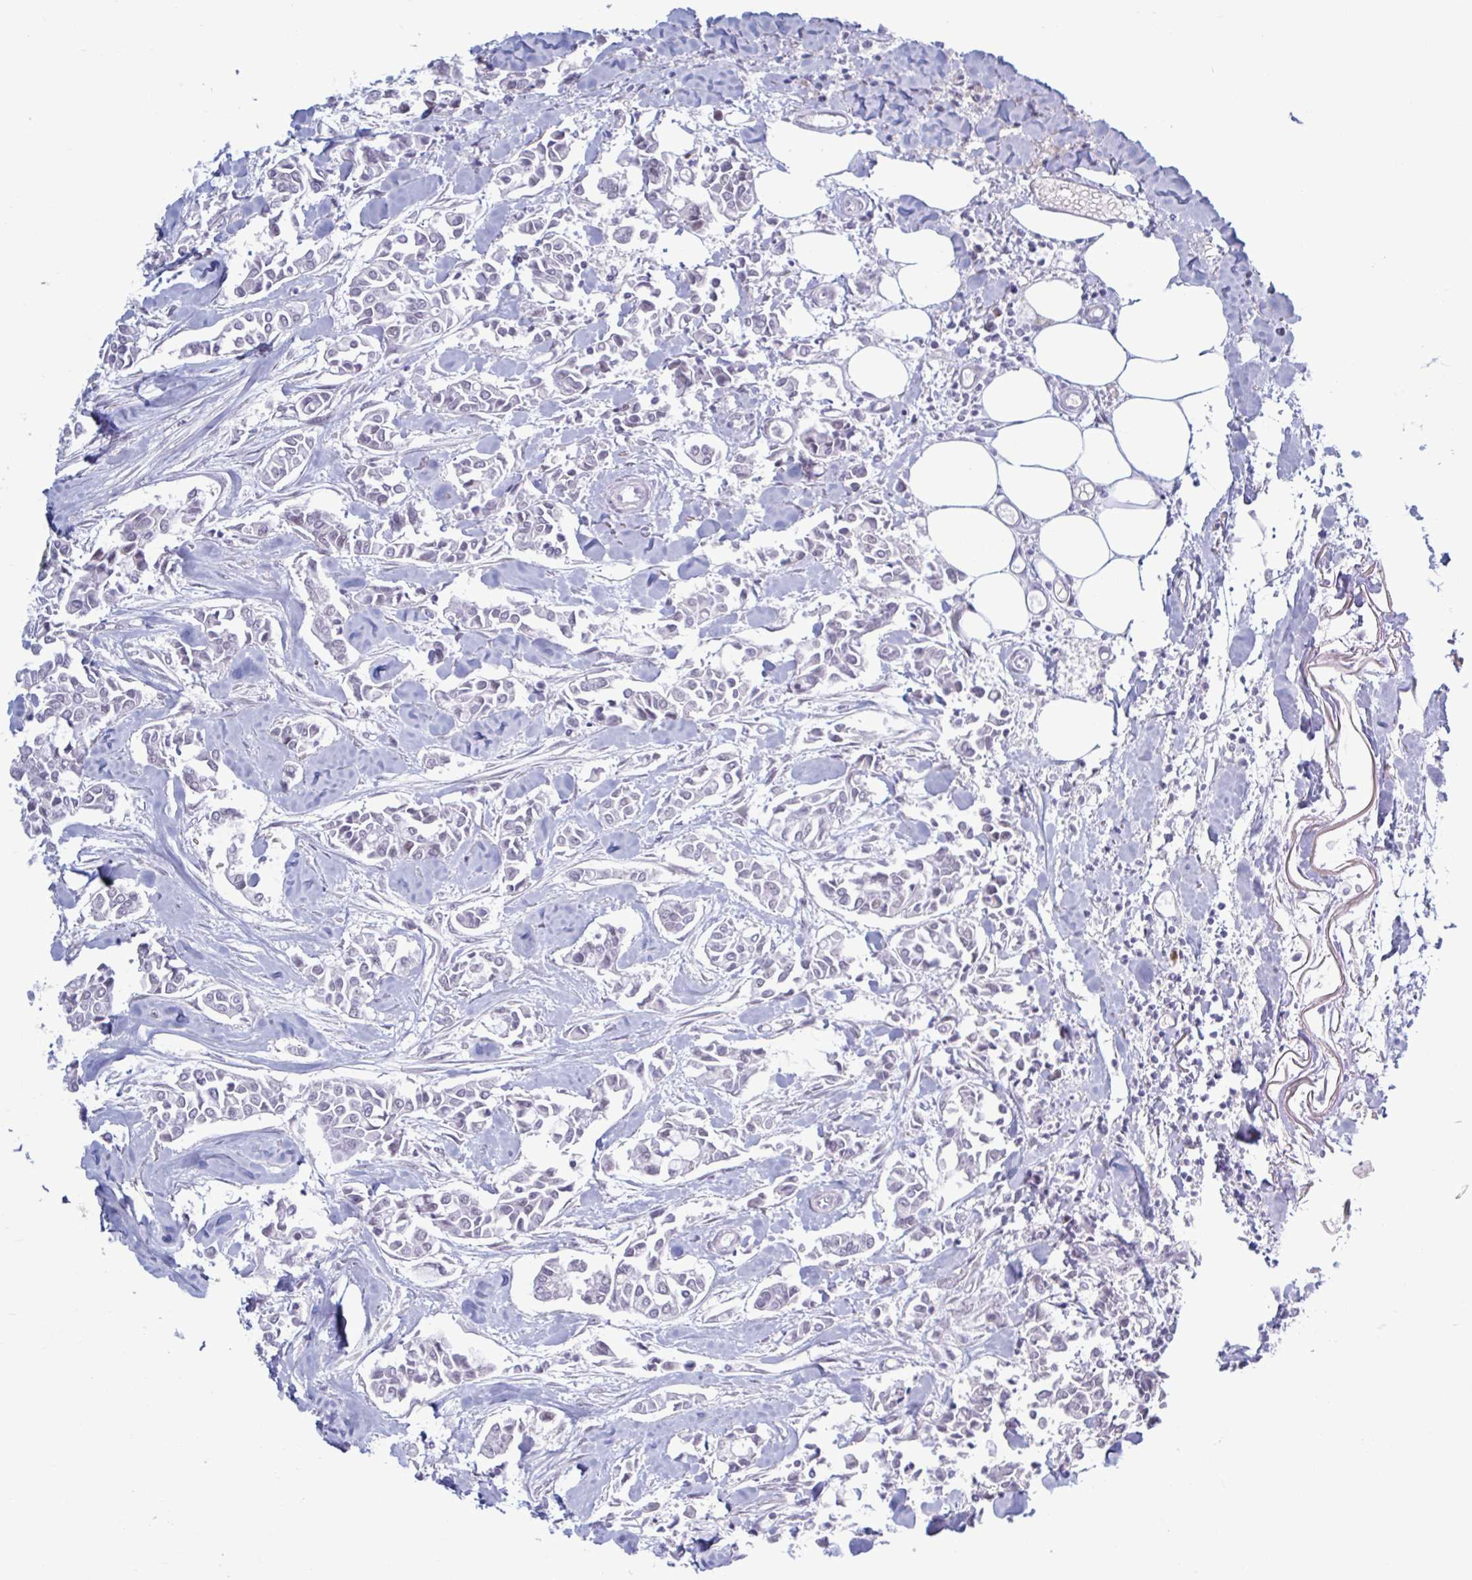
{"staining": {"intensity": "moderate", "quantity": ">75%", "location": "nuclear"}, "tissue": "breast cancer", "cell_type": "Tumor cells", "image_type": "cancer", "snomed": [{"axis": "morphology", "description": "Duct carcinoma"}, {"axis": "topography", "description": "Breast"}], "caption": "Protein staining of breast intraductal carcinoma tissue shows moderate nuclear positivity in approximately >75% of tumor cells.", "gene": "MSMB", "patient": {"sex": "female", "age": 84}}